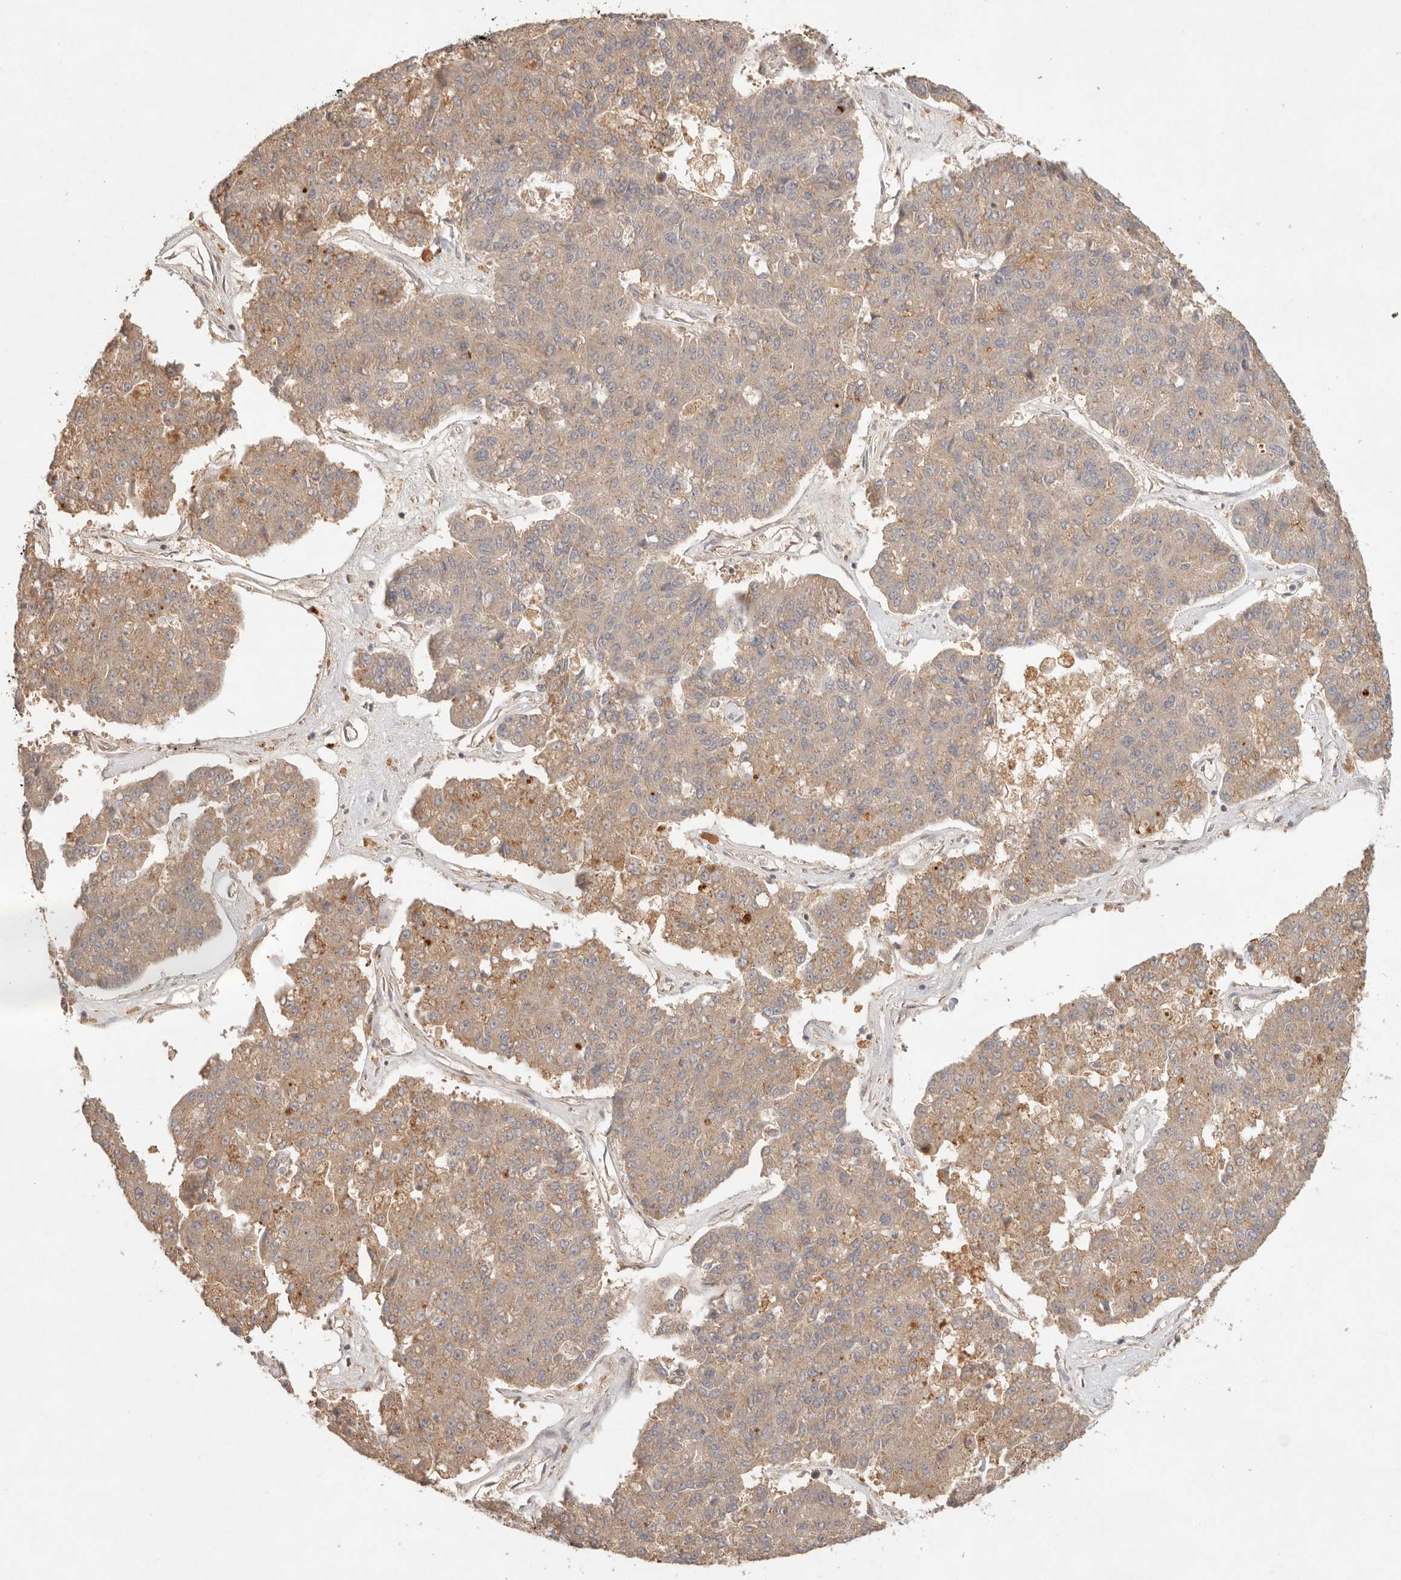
{"staining": {"intensity": "moderate", "quantity": ">75%", "location": "cytoplasmic/membranous"}, "tissue": "pancreatic cancer", "cell_type": "Tumor cells", "image_type": "cancer", "snomed": [{"axis": "morphology", "description": "Adenocarcinoma, NOS"}, {"axis": "topography", "description": "Pancreas"}], "caption": "The immunohistochemical stain shows moderate cytoplasmic/membranous expression in tumor cells of pancreatic adenocarcinoma tissue.", "gene": "HECTD3", "patient": {"sex": "male", "age": 50}}